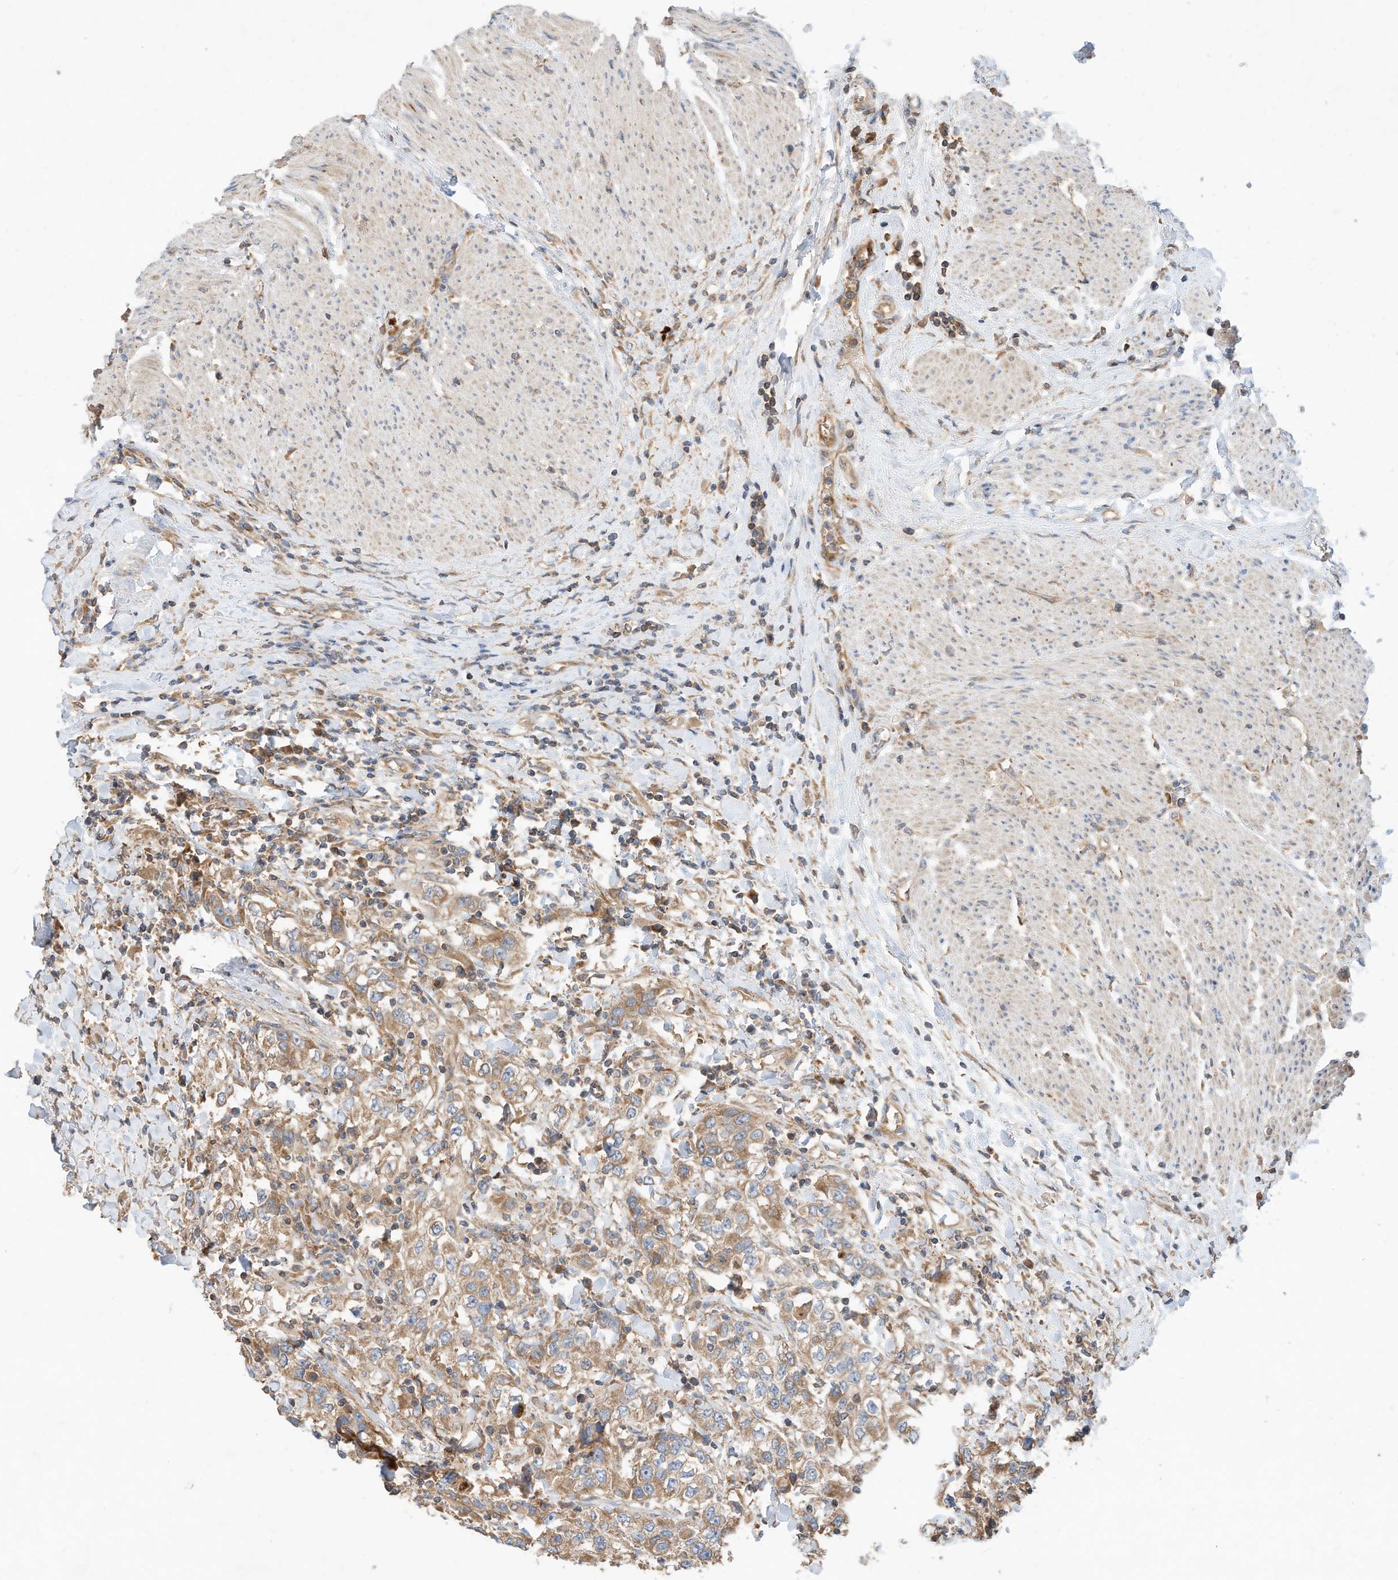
{"staining": {"intensity": "moderate", "quantity": ">75%", "location": "cytoplasmic/membranous"}, "tissue": "urothelial cancer", "cell_type": "Tumor cells", "image_type": "cancer", "snomed": [{"axis": "morphology", "description": "Urothelial carcinoma, High grade"}, {"axis": "topography", "description": "Urinary bladder"}], "caption": "Urothelial carcinoma (high-grade) stained for a protein shows moderate cytoplasmic/membranous positivity in tumor cells.", "gene": "CPAMD8", "patient": {"sex": "female", "age": 80}}